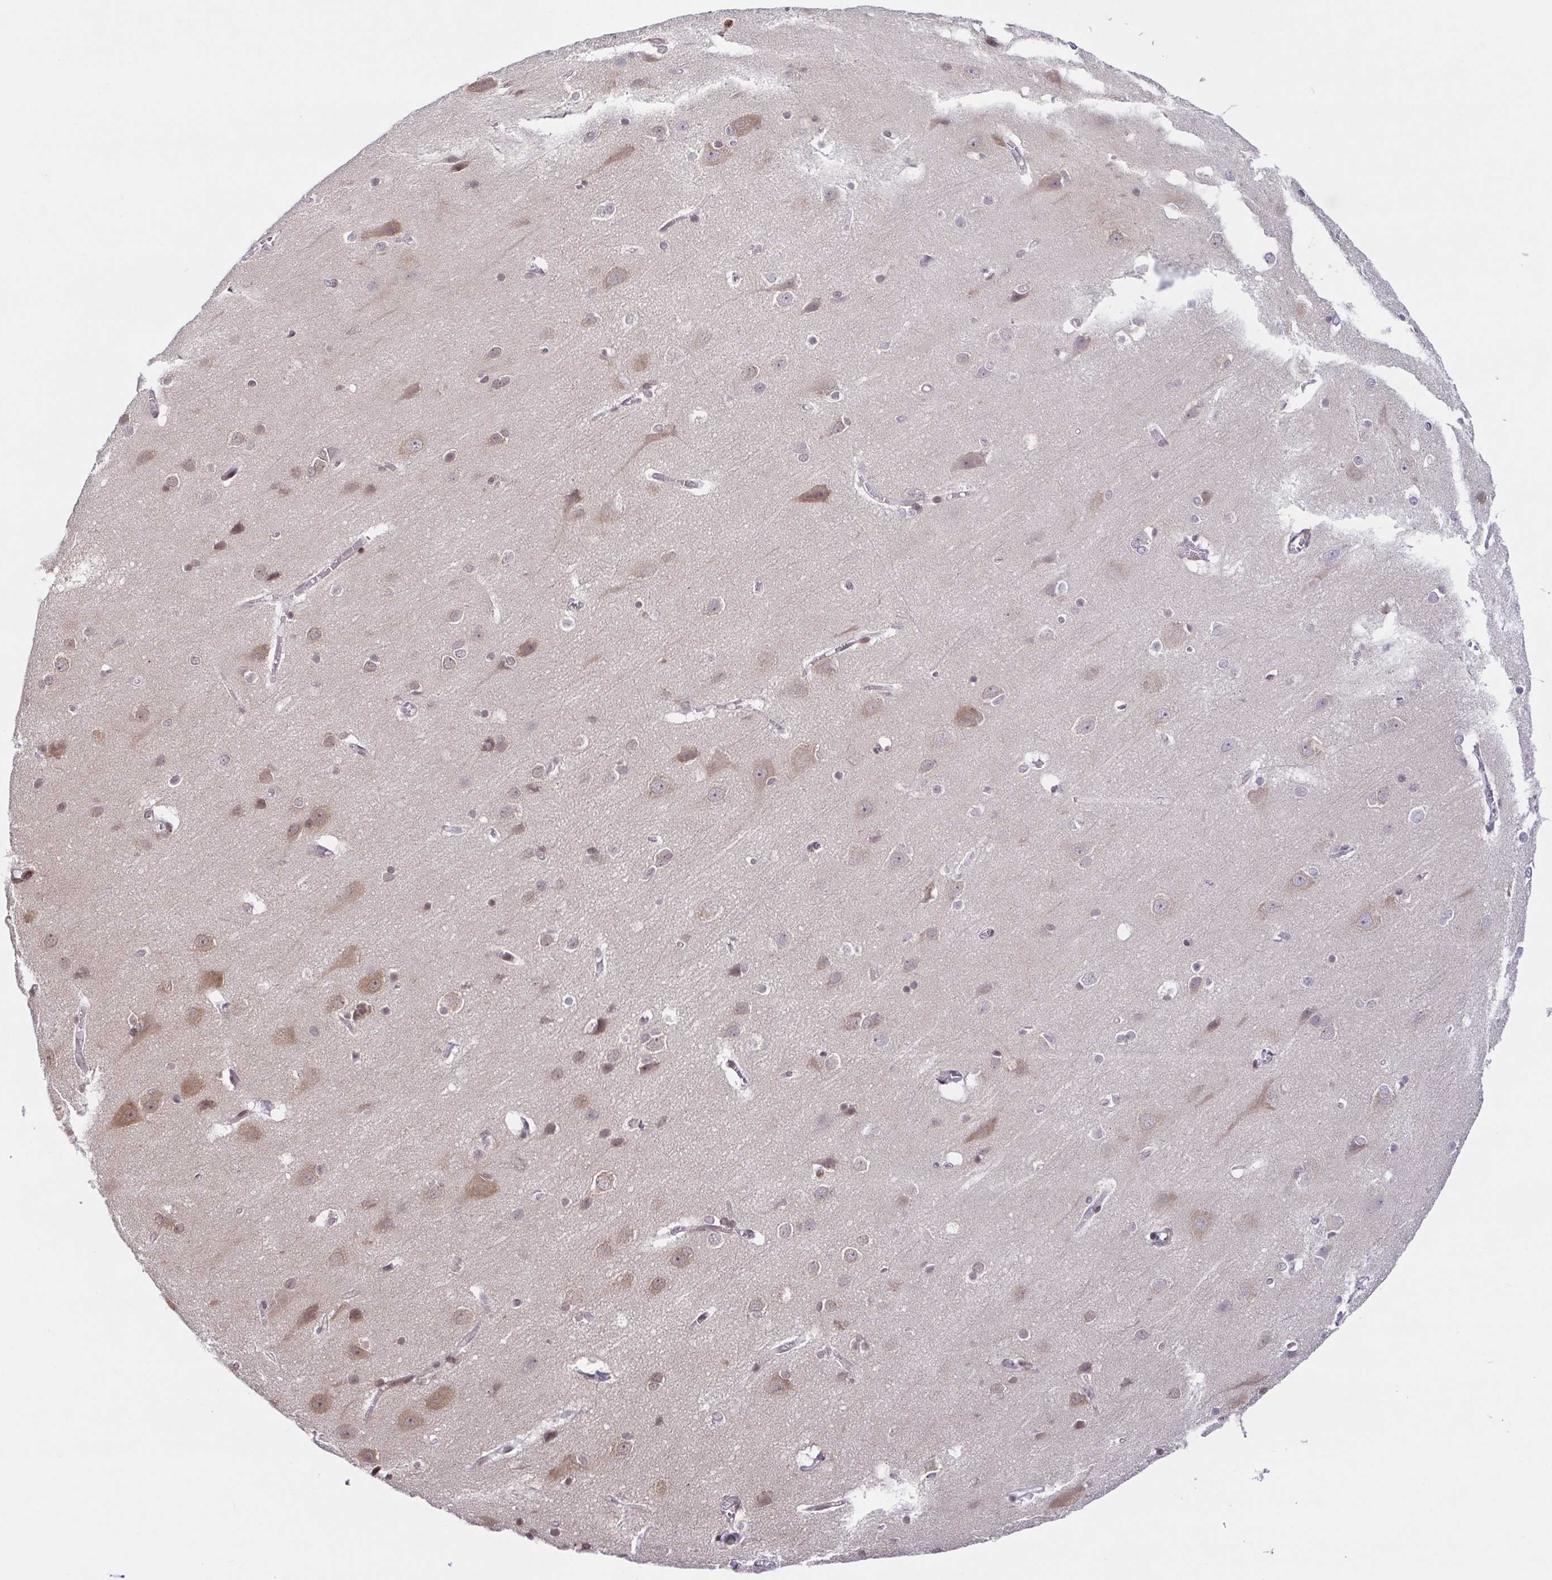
{"staining": {"intensity": "negative", "quantity": "none", "location": "none"}, "tissue": "cerebral cortex", "cell_type": "Endothelial cells", "image_type": "normal", "snomed": [{"axis": "morphology", "description": "Normal tissue, NOS"}, {"axis": "topography", "description": "Cerebral cortex"}], "caption": "Photomicrograph shows no protein staining in endothelial cells of unremarkable cerebral cortex. Nuclei are stained in blue.", "gene": "ARPP21", "patient": {"sex": "male", "age": 37}}